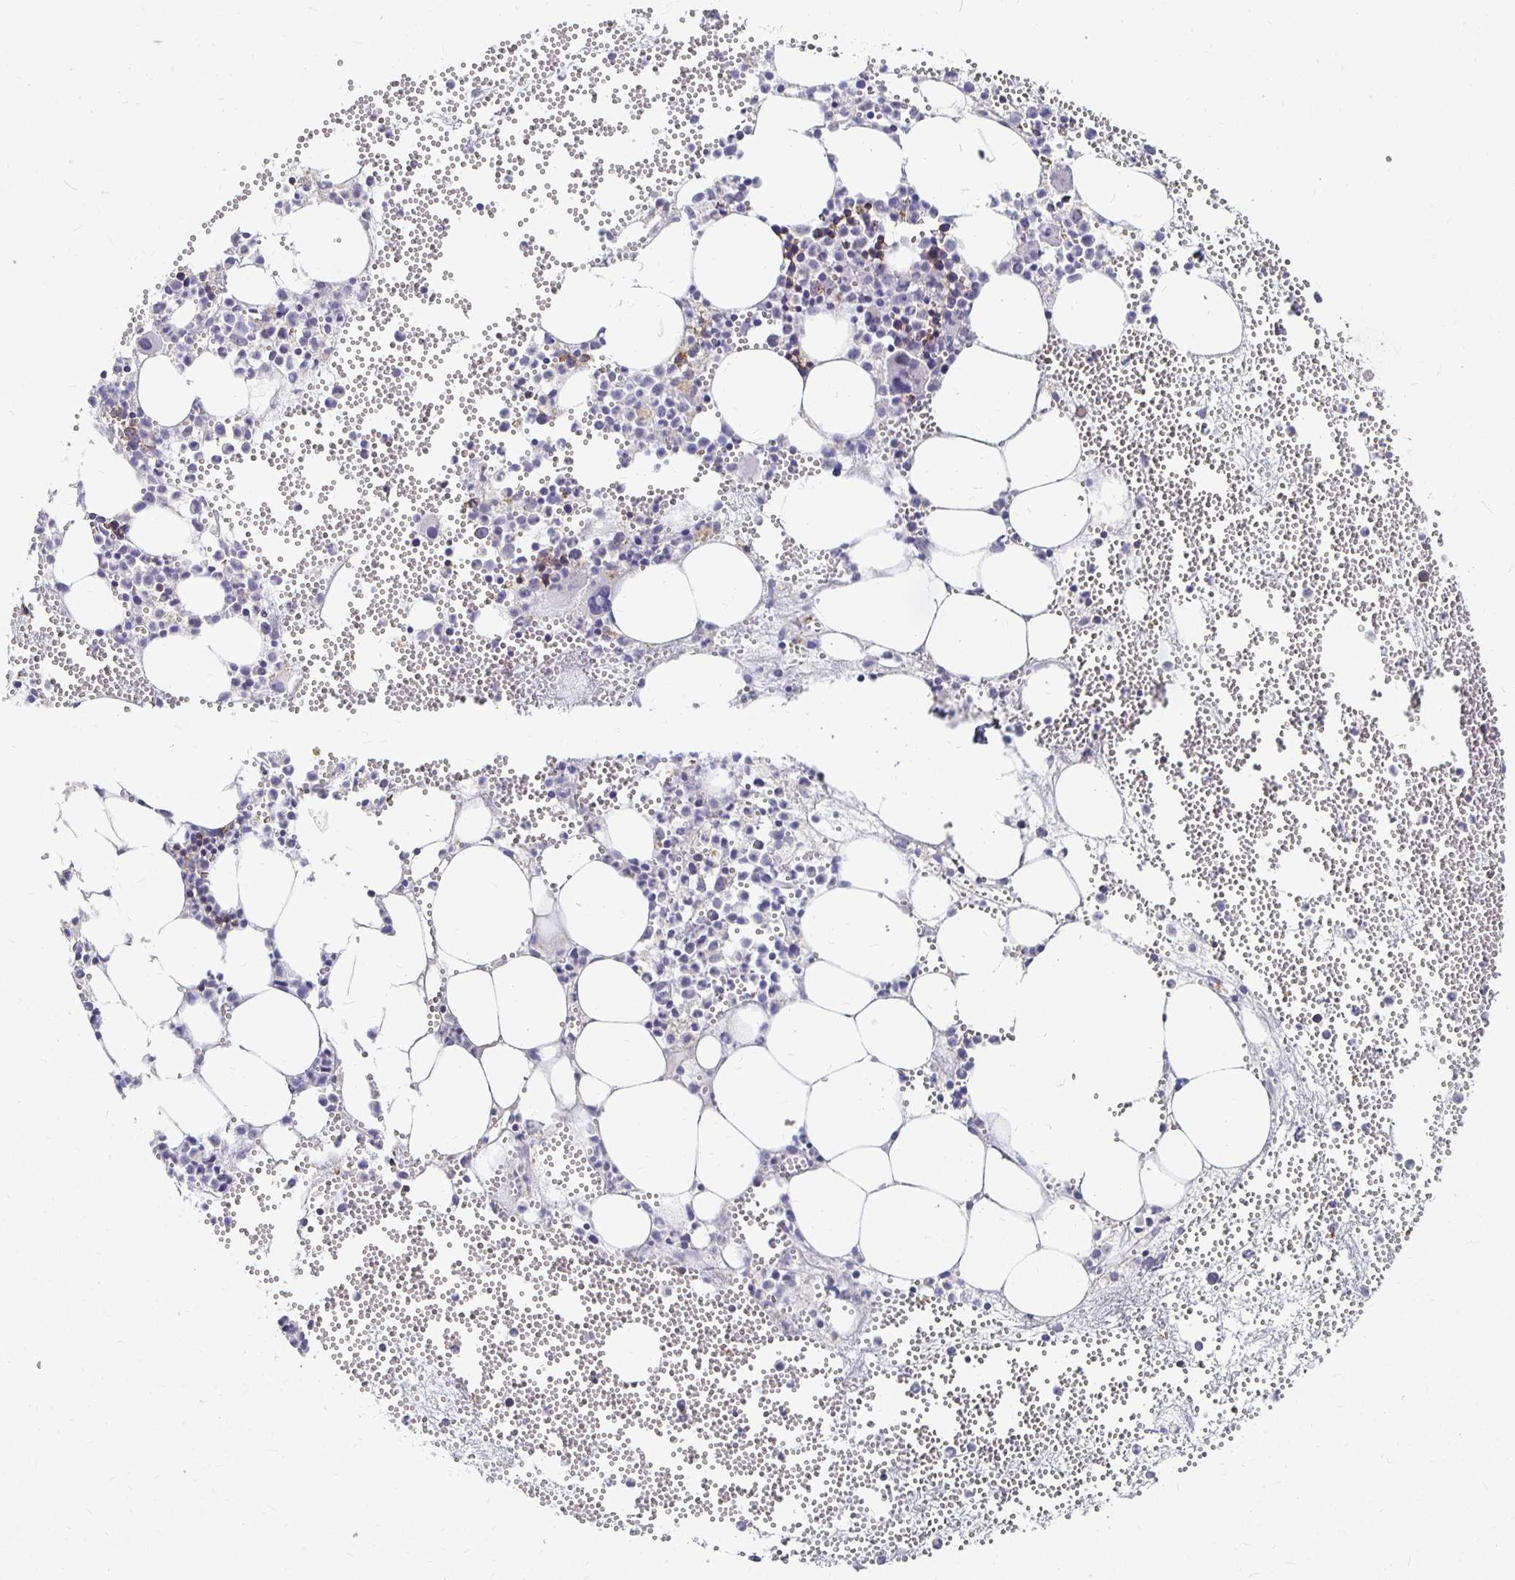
{"staining": {"intensity": "negative", "quantity": "none", "location": "none"}, "tissue": "bone marrow", "cell_type": "Hematopoietic cells", "image_type": "normal", "snomed": [{"axis": "morphology", "description": "Normal tissue, NOS"}, {"axis": "topography", "description": "Bone marrow"}], "caption": "An IHC histopathology image of benign bone marrow is shown. There is no staining in hematopoietic cells of bone marrow. Brightfield microscopy of immunohistochemistry (IHC) stained with DAB (3,3'-diaminobenzidine) (brown) and hematoxylin (blue), captured at high magnification.", "gene": "FKRP", "patient": {"sex": "female", "age": 57}}